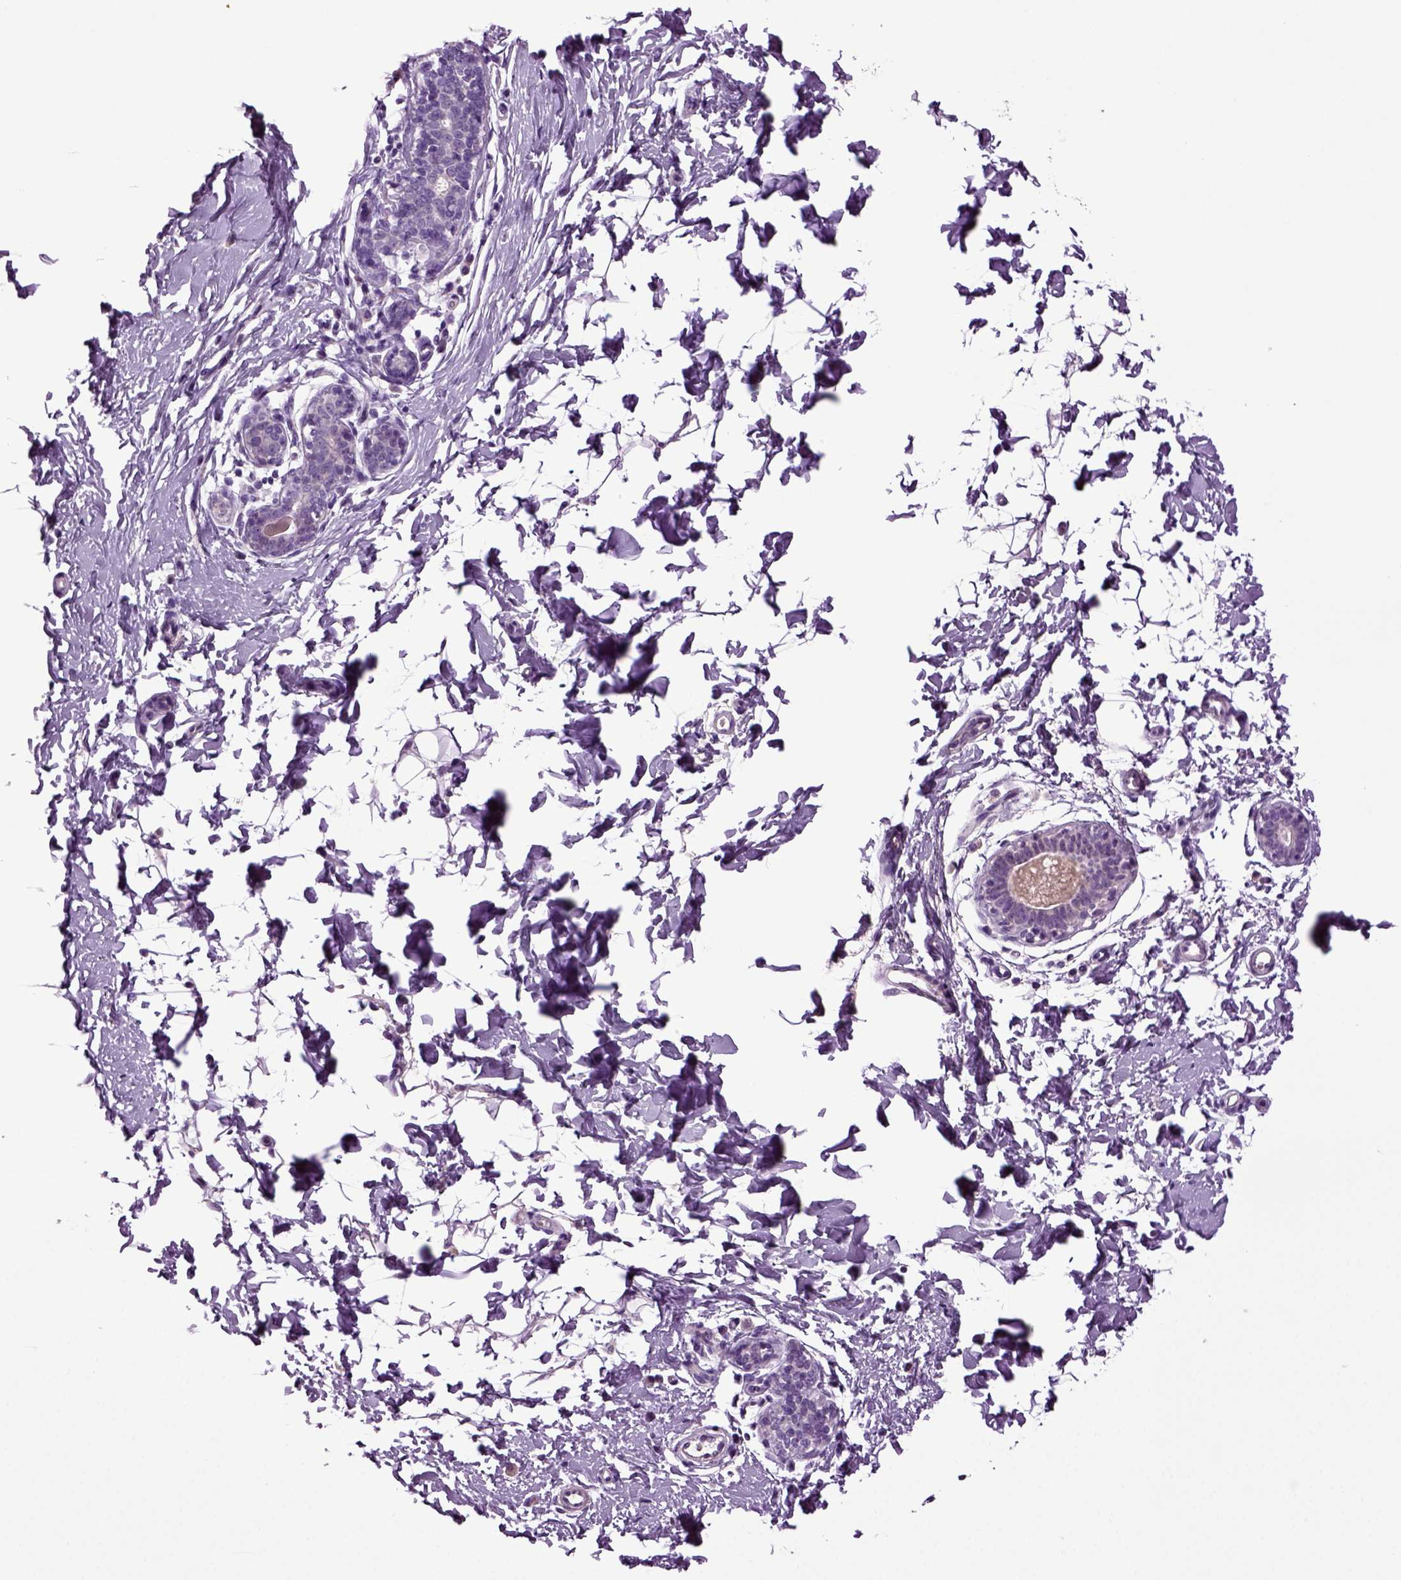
{"staining": {"intensity": "negative", "quantity": "none", "location": "none"}, "tissue": "breast", "cell_type": "Adipocytes", "image_type": "normal", "snomed": [{"axis": "morphology", "description": "Normal tissue, NOS"}, {"axis": "topography", "description": "Breast"}], "caption": "This is an immunohistochemistry image of unremarkable human breast. There is no positivity in adipocytes.", "gene": "FGF11", "patient": {"sex": "female", "age": 37}}